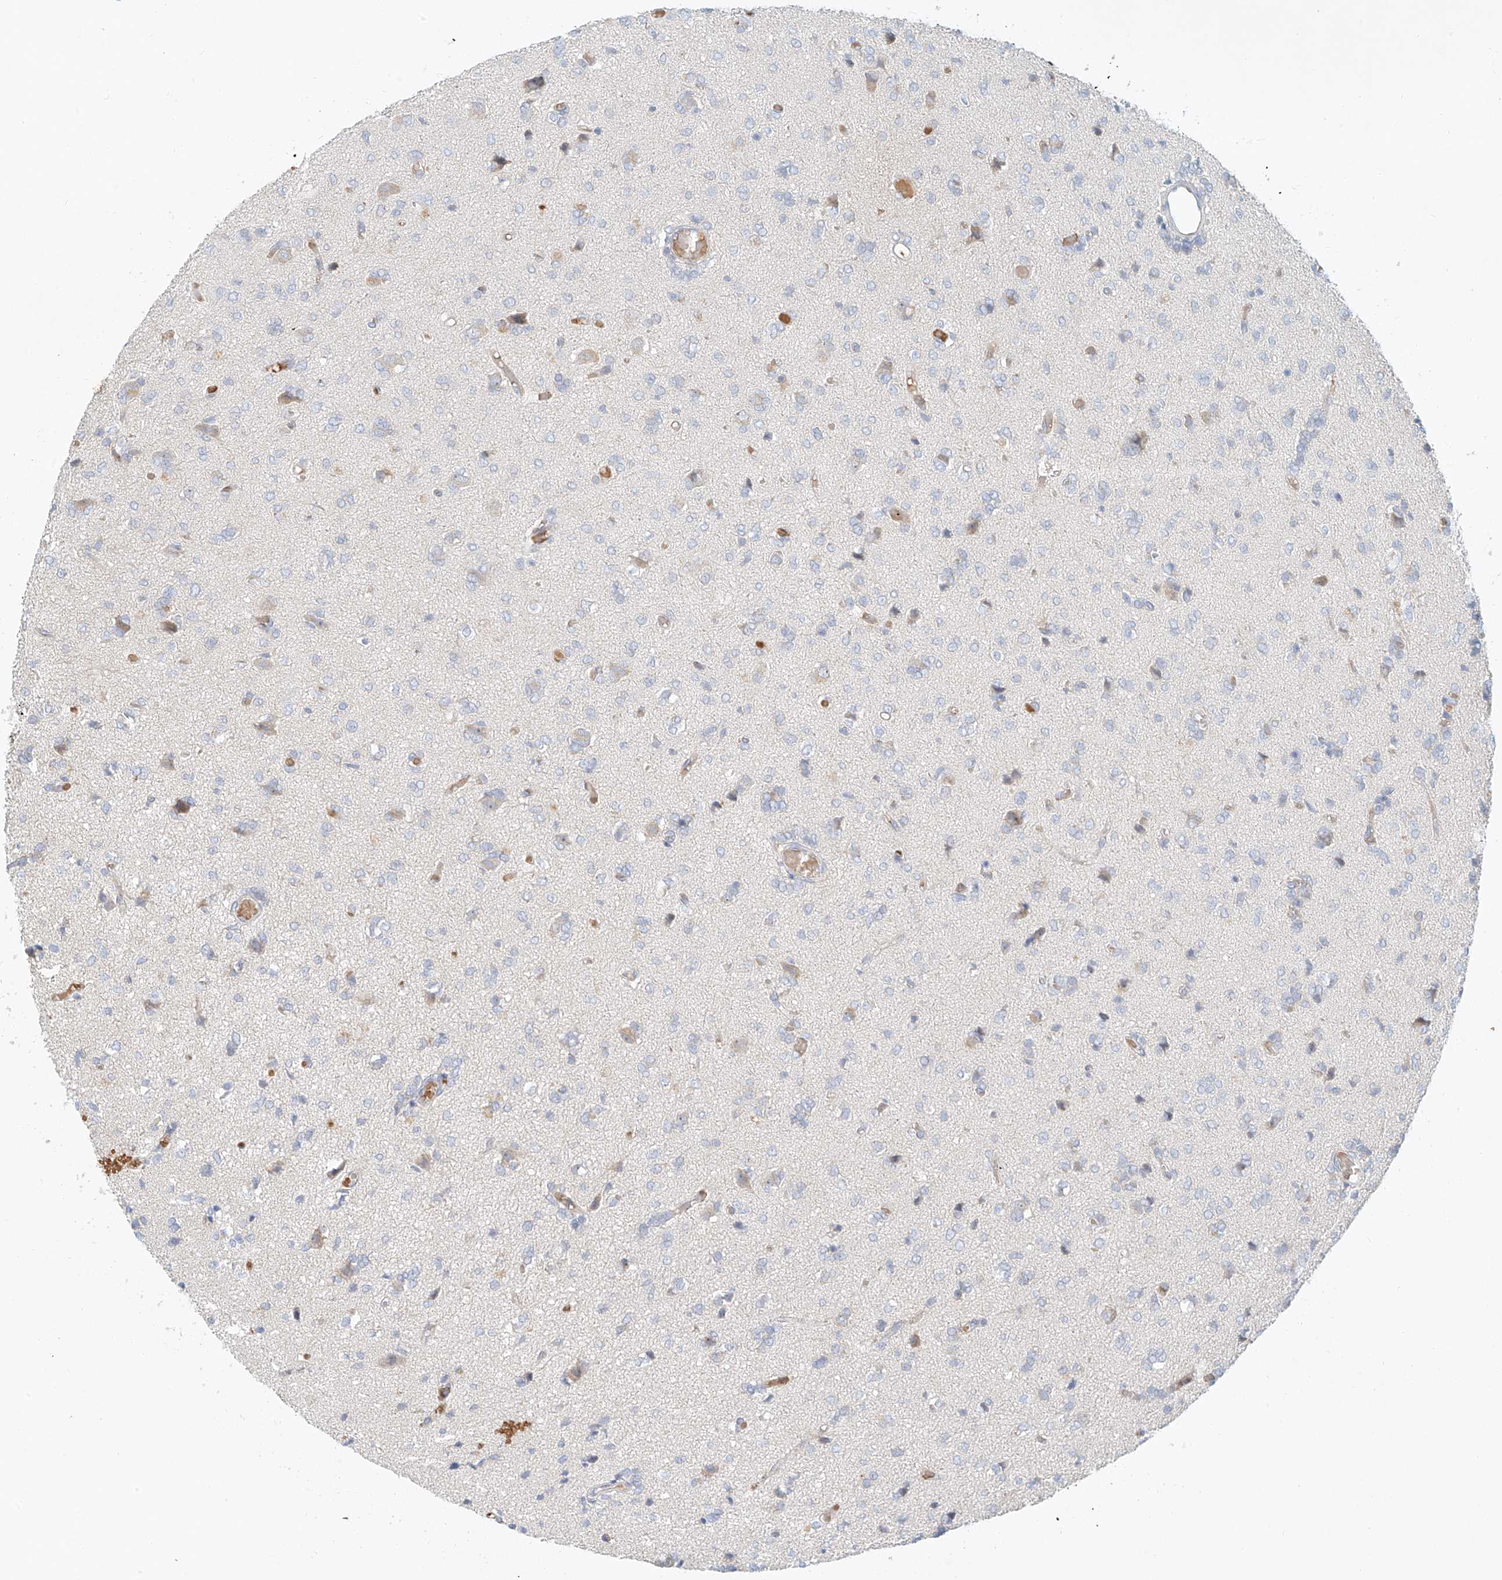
{"staining": {"intensity": "negative", "quantity": "none", "location": "none"}, "tissue": "glioma", "cell_type": "Tumor cells", "image_type": "cancer", "snomed": [{"axis": "morphology", "description": "Glioma, malignant, High grade"}, {"axis": "topography", "description": "Brain"}], "caption": "Tumor cells are negative for brown protein staining in glioma.", "gene": "SYTL3", "patient": {"sex": "female", "age": 59}}